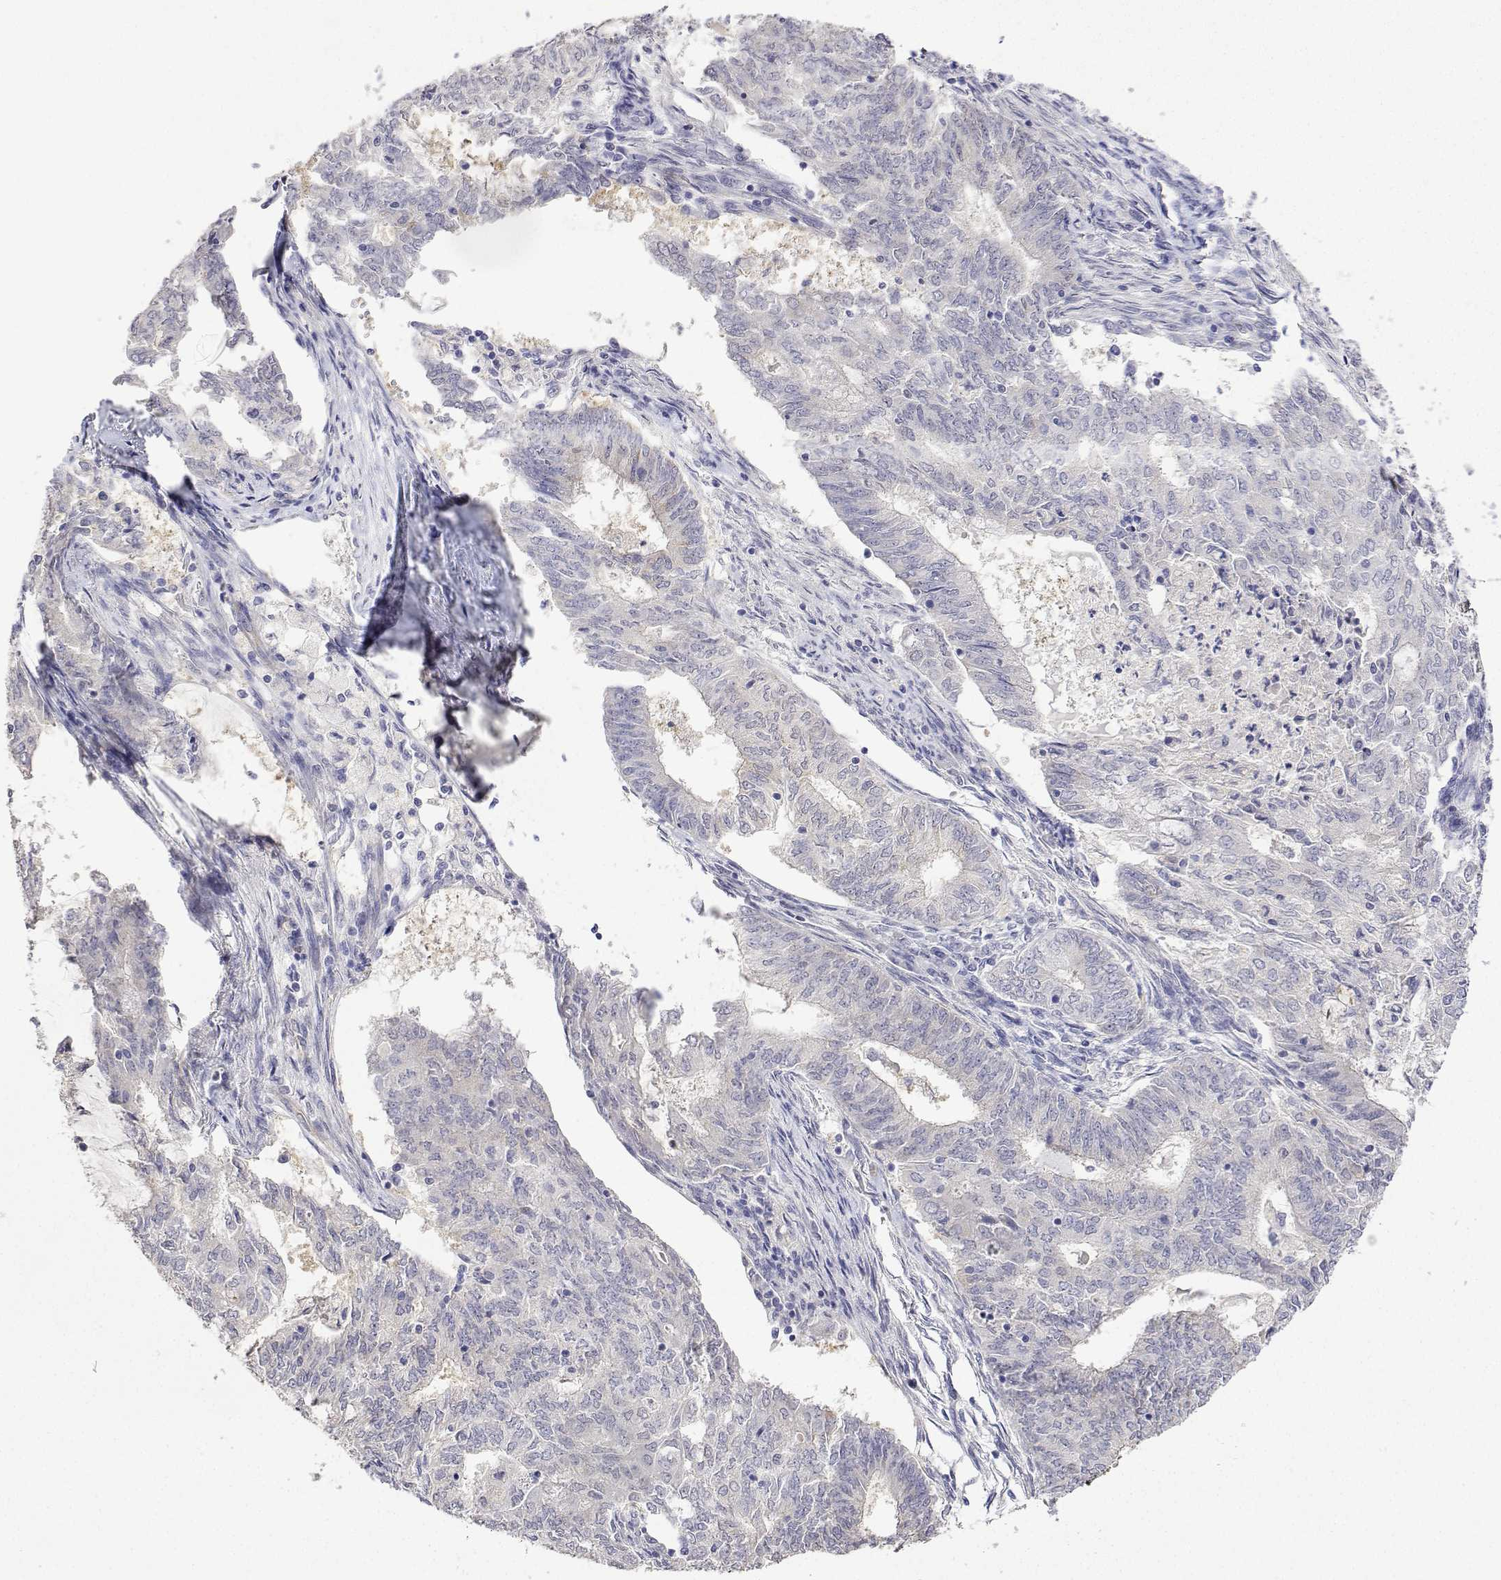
{"staining": {"intensity": "negative", "quantity": "none", "location": "none"}, "tissue": "endometrial cancer", "cell_type": "Tumor cells", "image_type": "cancer", "snomed": [{"axis": "morphology", "description": "Adenocarcinoma, NOS"}, {"axis": "topography", "description": "Endometrium"}], "caption": "IHC histopathology image of human endometrial adenocarcinoma stained for a protein (brown), which shows no positivity in tumor cells.", "gene": "PLCB1", "patient": {"sex": "female", "age": 62}}